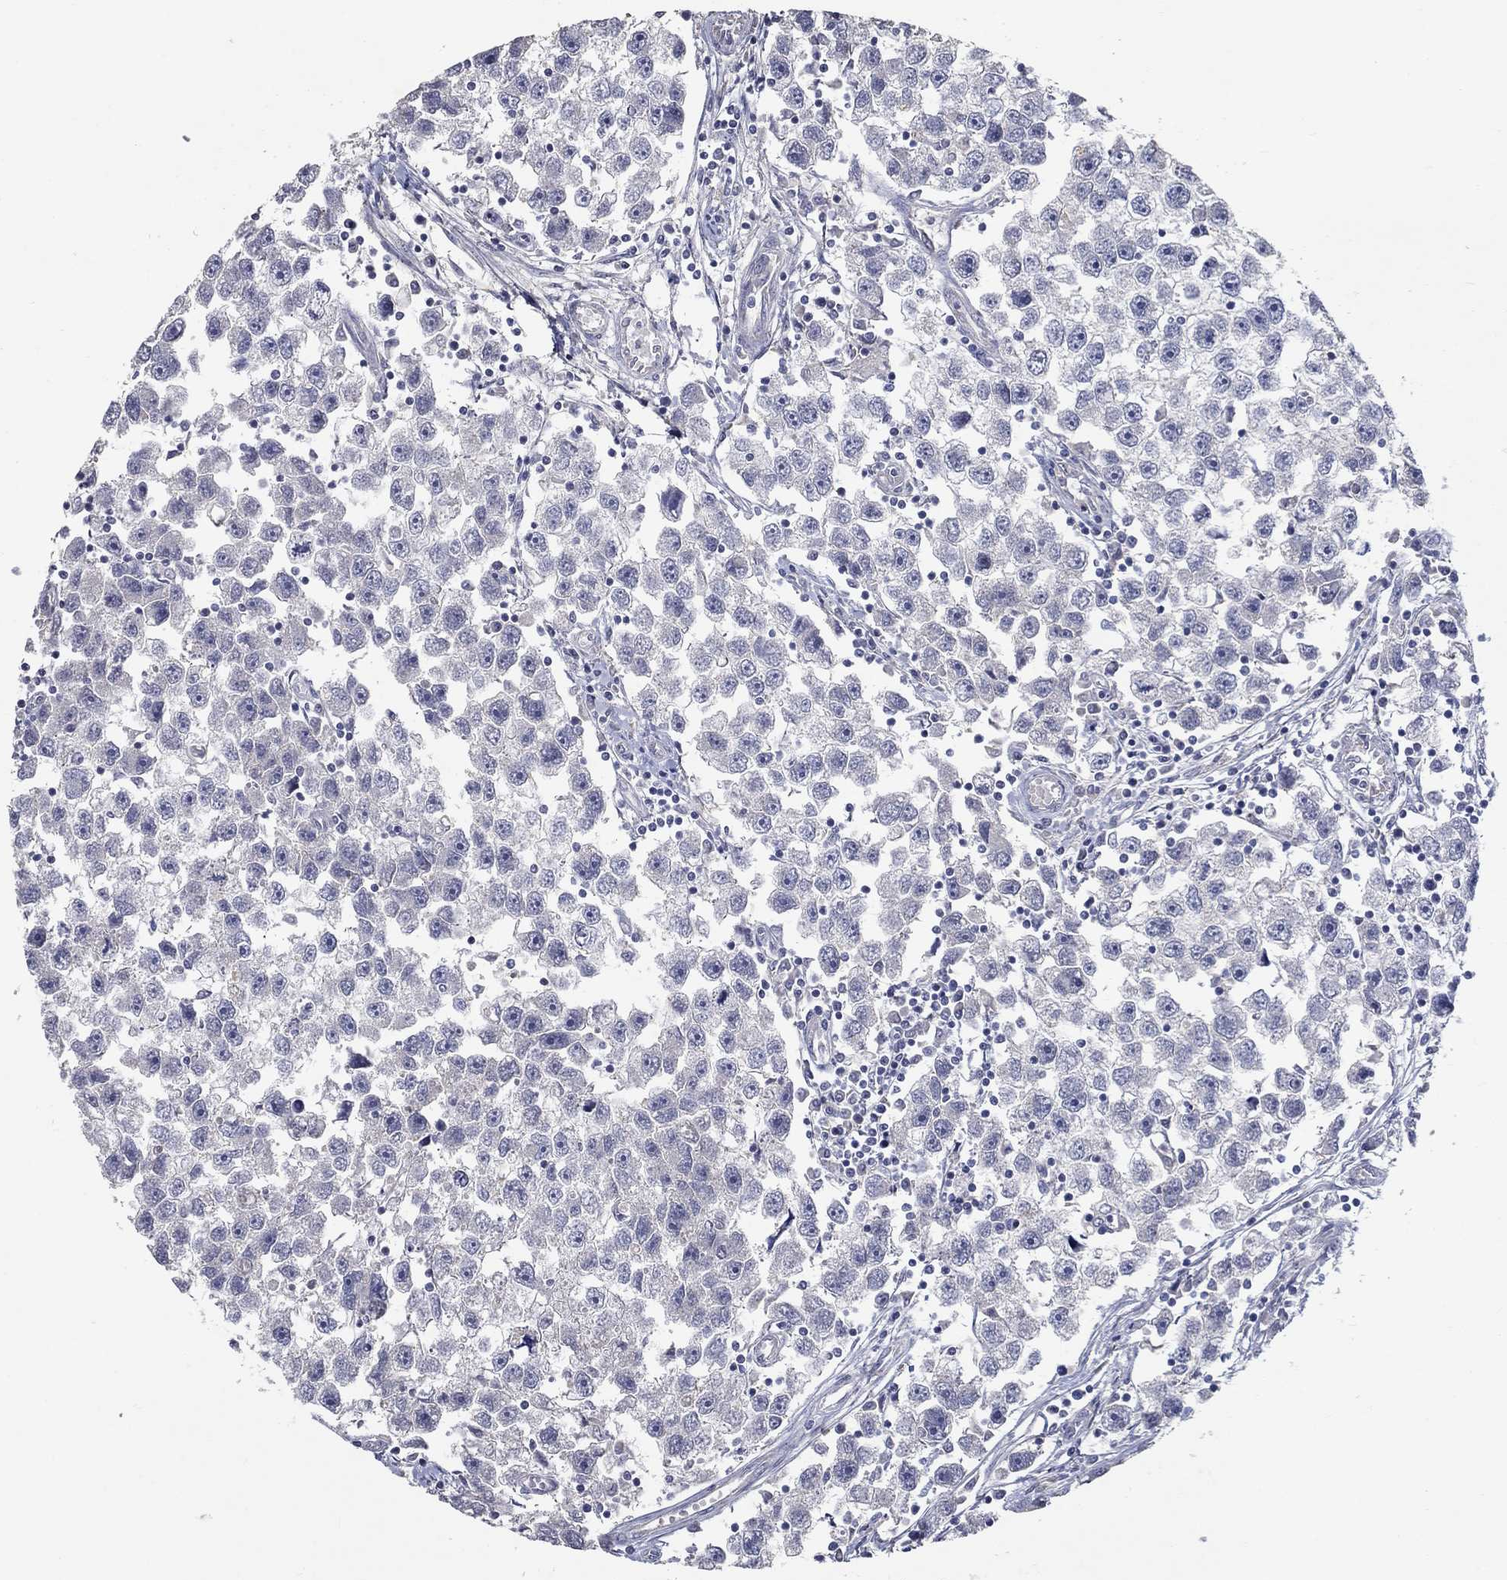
{"staining": {"intensity": "negative", "quantity": "none", "location": "none"}, "tissue": "testis cancer", "cell_type": "Tumor cells", "image_type": "cancer", "snomed": [{"axis": "morphology", "description": "Seminoma, NOS"}, {"axis": "topography", "description": "Testis"}], "caption": "Tumor cells are negative for protein expression in human testis seminoma.", "gene": "PROZ", "patient": {"sex": "male", "age": 30}}